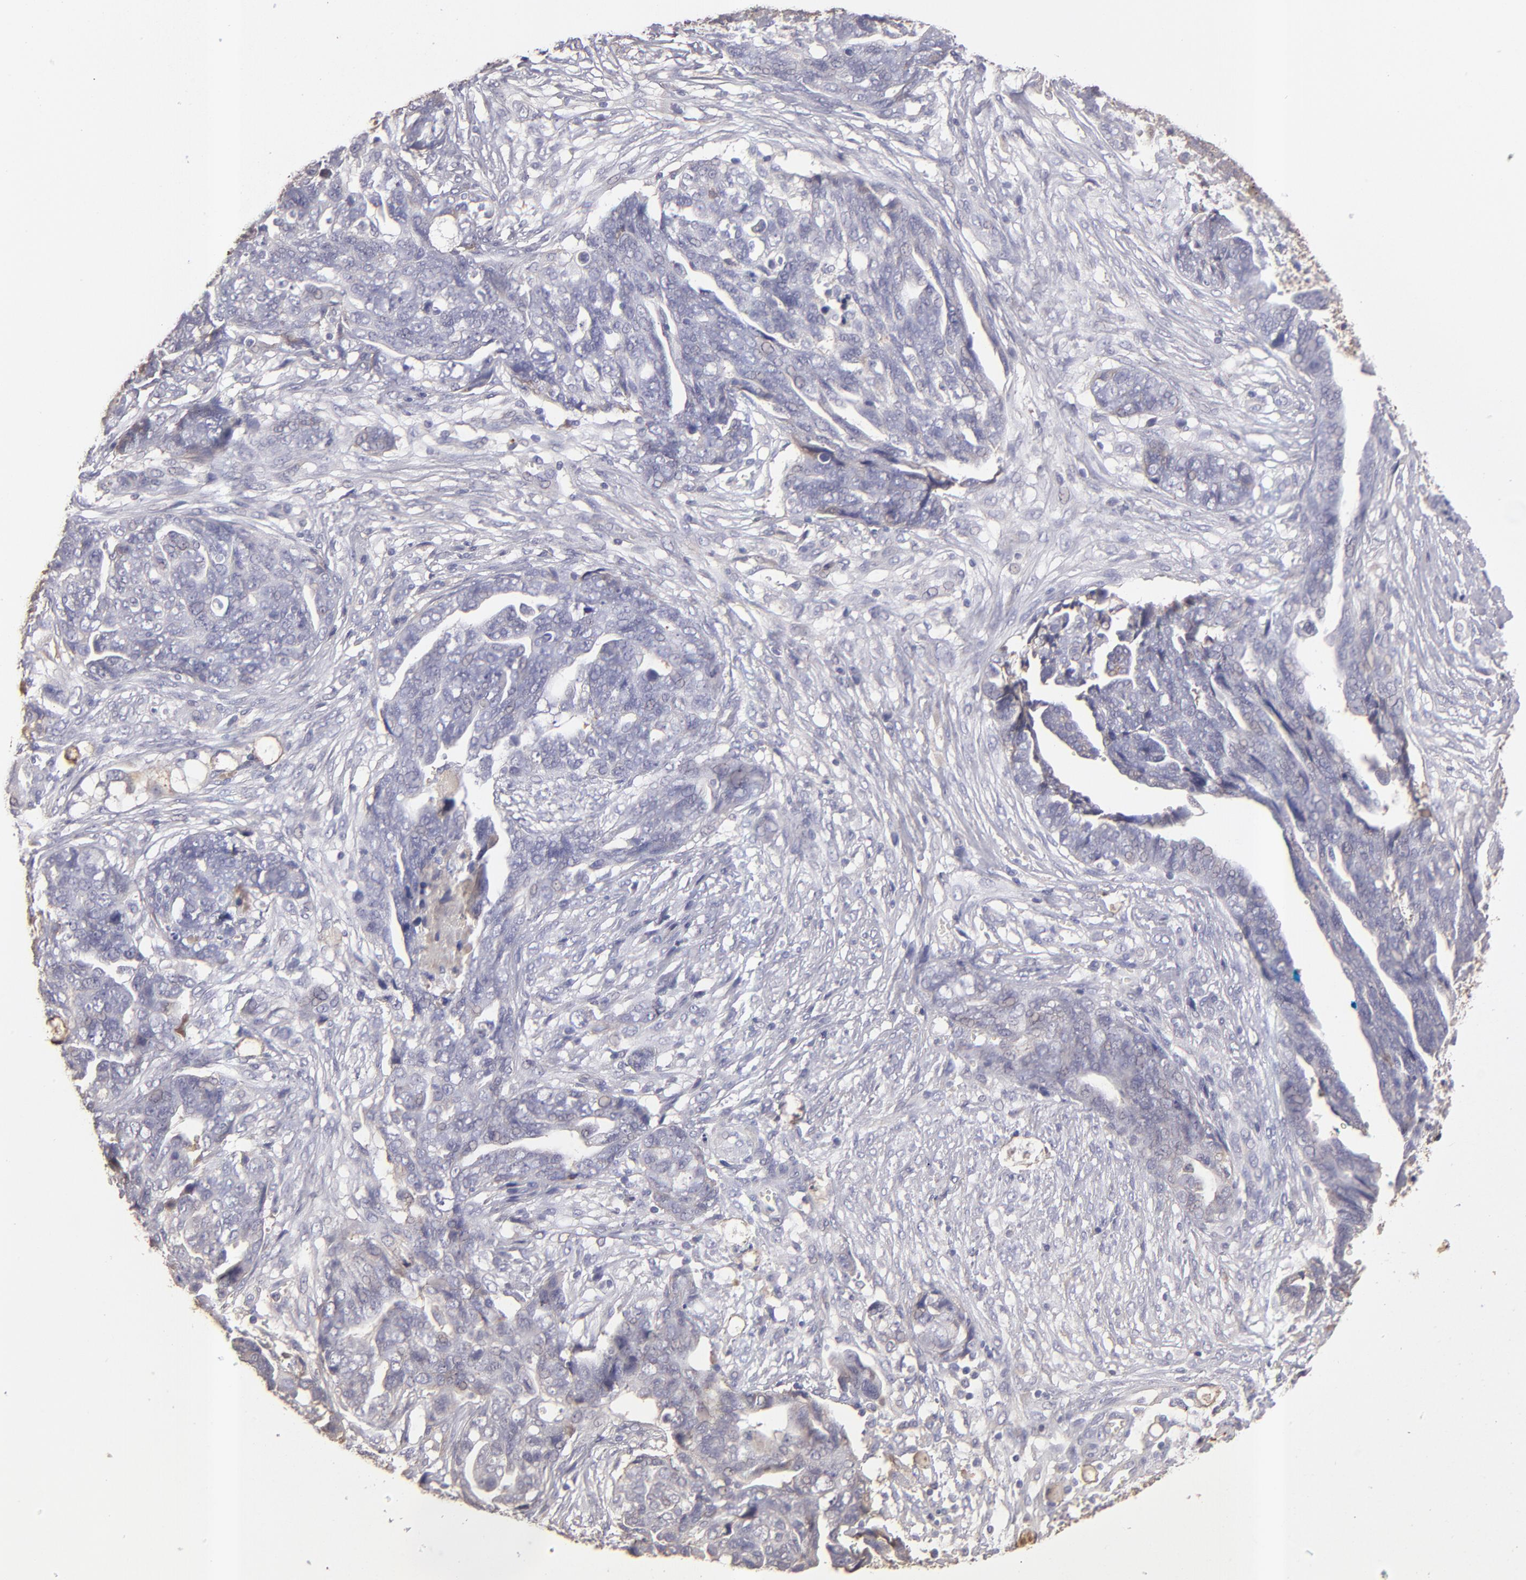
{"staining": {"intensity": "negative", "quantity": "none", "location": "none"}, "tissue": "ovarian cancer", "cell_type": "Tumor cells", "image_type": "cancer", "snomed": [{"axis": "morphology", "description": "Normal tissue, NOS"}, {"axis": "morphology", "description": "Cystadenocarcinoma, serous, NOS"}, {"axis": "topography", "description": "Fallopian tube"}, {"axis": "topography", "description": "Ovary"}], "caption": "IHC image of neoplastic tissue: human serous cystadenocarcinoma (ovarian) stained with DAB (3,3'-diaminobenzidine) exhibits no significant protein positivity in tumor cells.", "gene": "ABCC4", "patient": {"sex": "female", "age": 56}}